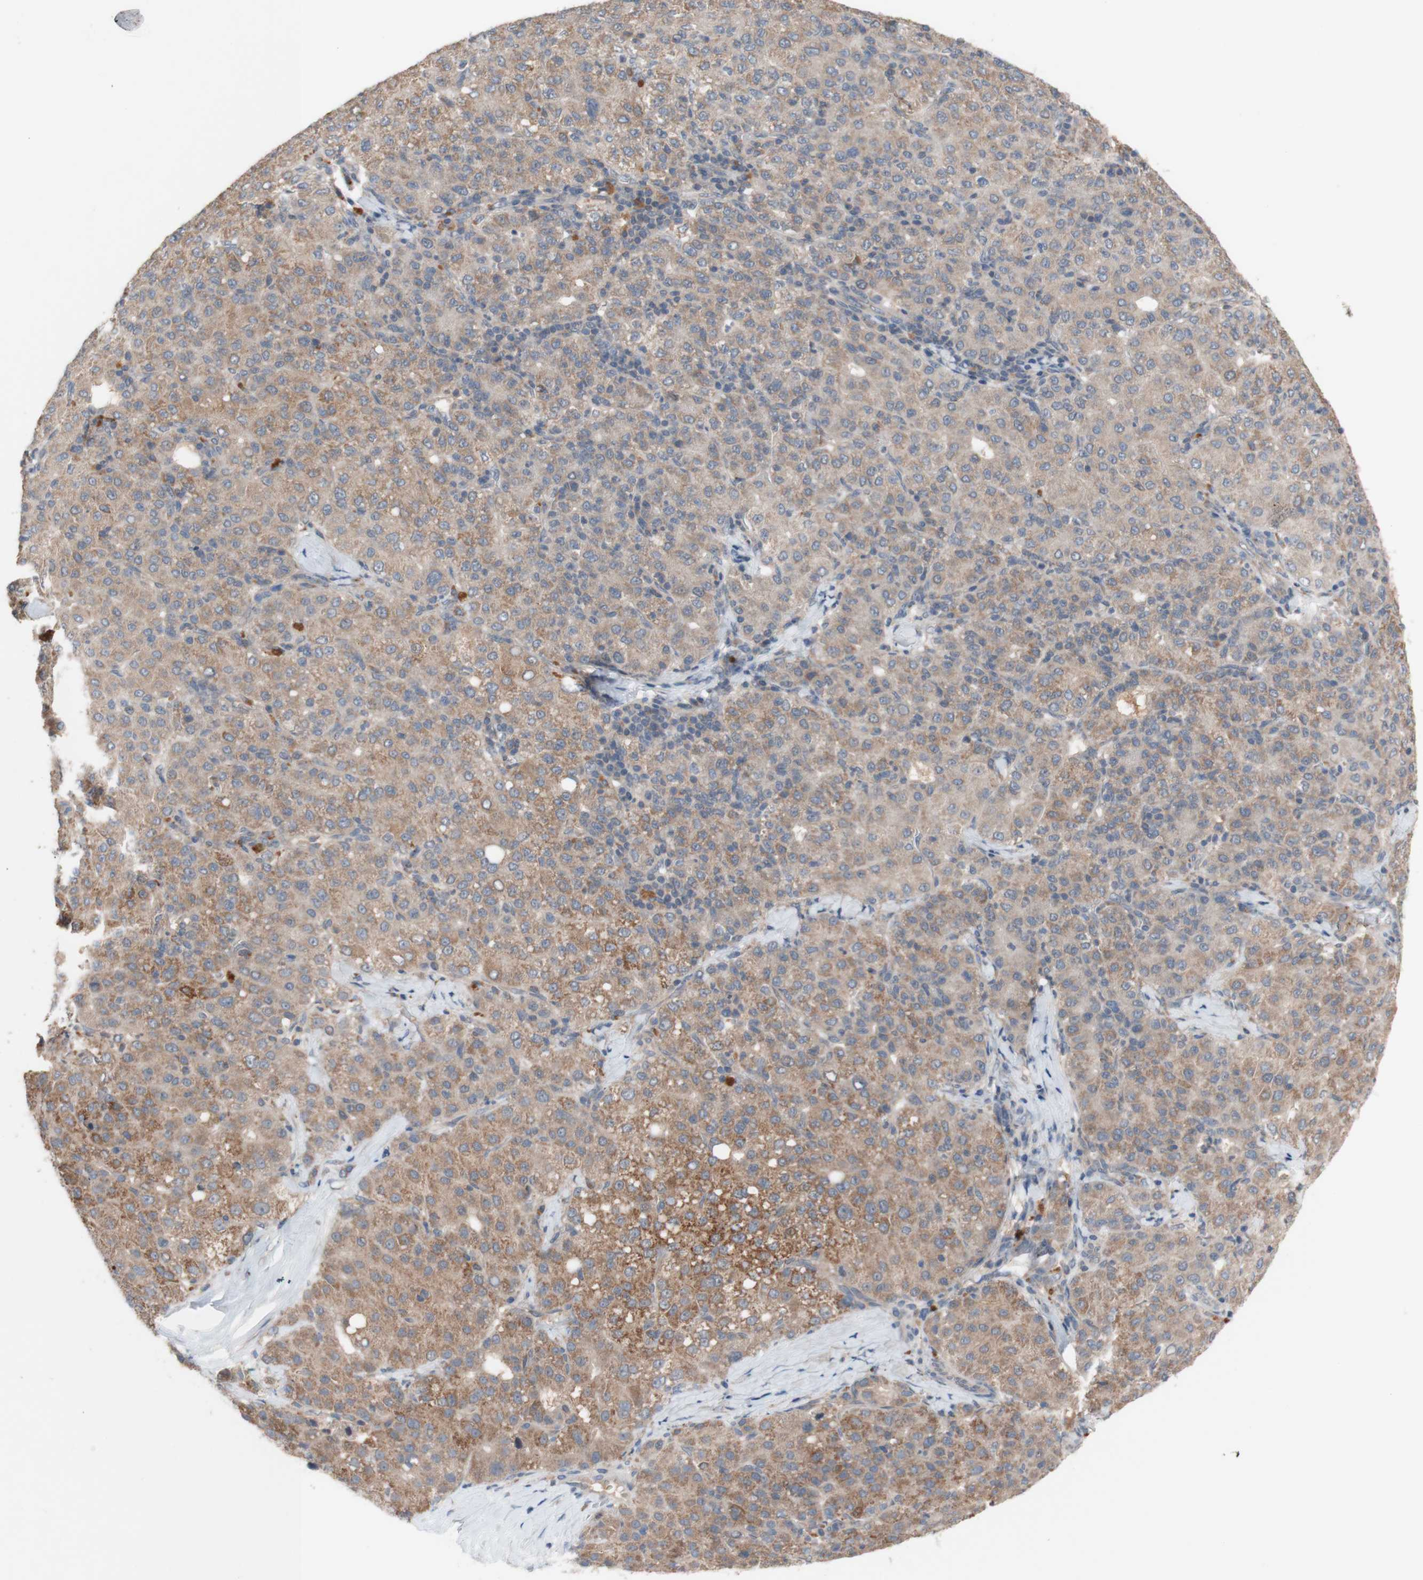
{"staining": {"intensity": "moderate", "quantity": ">75%", "location": "cytoplasmic/membranous"}, "tissue": "liver cancer", "cell_type": "Tumor cells", "image_type": "cancer", "snomed": [{"axis": "morphology", "description": "Carcinoma, Hepatocellular, NOS"}, {"axis": "topography", "description": "Liver"}], "caption": "Immunohistochemistry image of liver cancer (hepatocellular carcinoma) stained for a protein (brown), which exhibits medium levels of moderate cytoplasmic/membranous staining in approximately >75% of tumor cells.", "gene": "PEX2", "patient": {"sex": "male", "age": 65}}